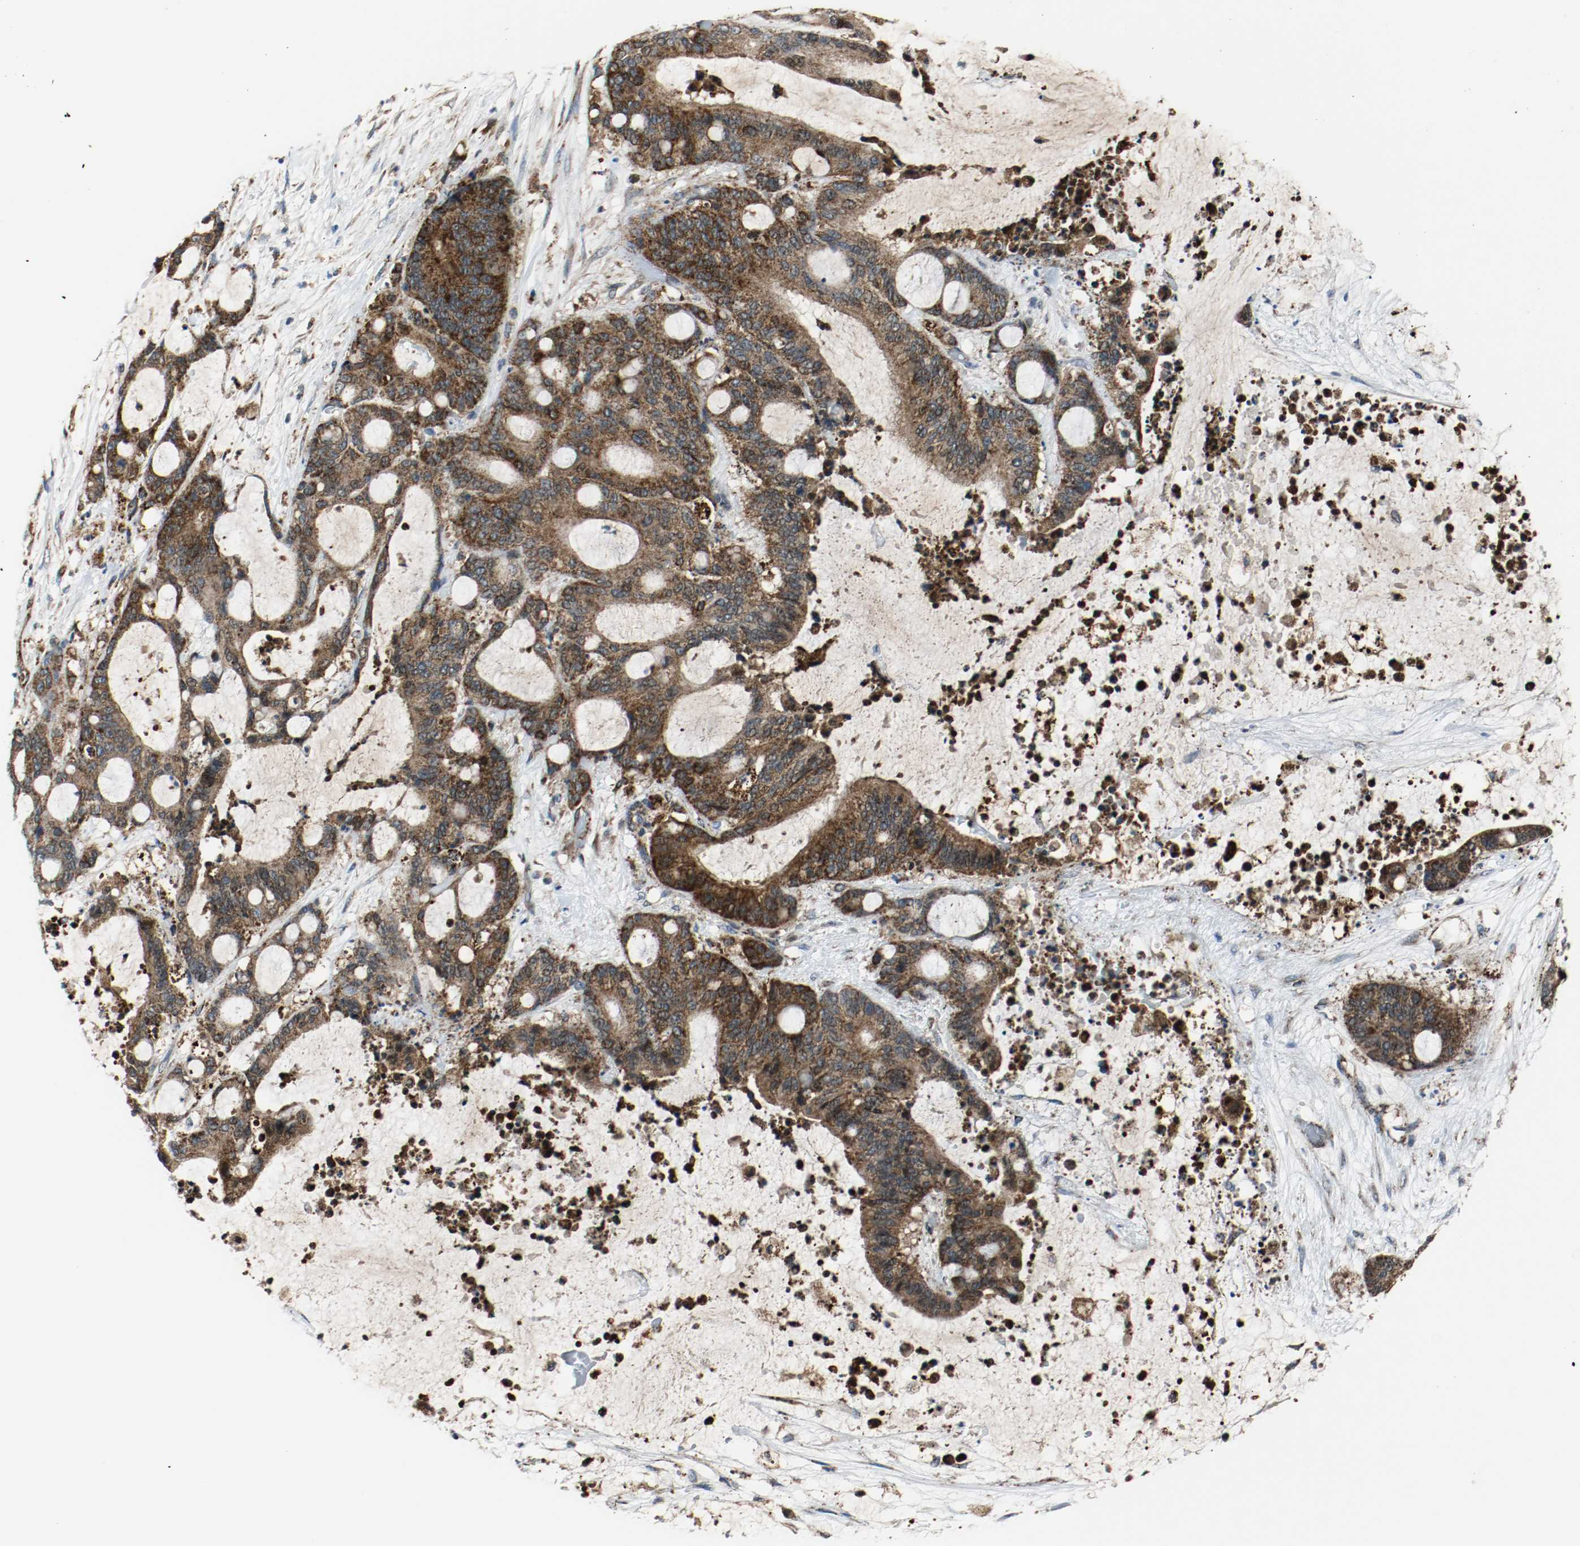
{"staining": {"intensity": "strong", "quantity": ">75%", "location": "cytoplasmic/membranous"}, "tissue": "liver cancer", "cell_type": "Tumor cells", "image_type": "cancer", "snomed": [{"axis": "morphology", "description": "Cholangiocarcinoma"}, {"axis": "topography", "description": "Liver"}], "caption": "Tumor cells reveal strong cytoplasmic/membranous positivity in about >75% of cells in cholangiocarcinoma (liver). The staining was performed using DAB (3,3'-diaminobenzidine), with brown indicating positive protein expression. Nuclei are stained blue with hematoxylin.", "gene": "TXNRD1", "patient": {"sex": "female", "age": 73}}